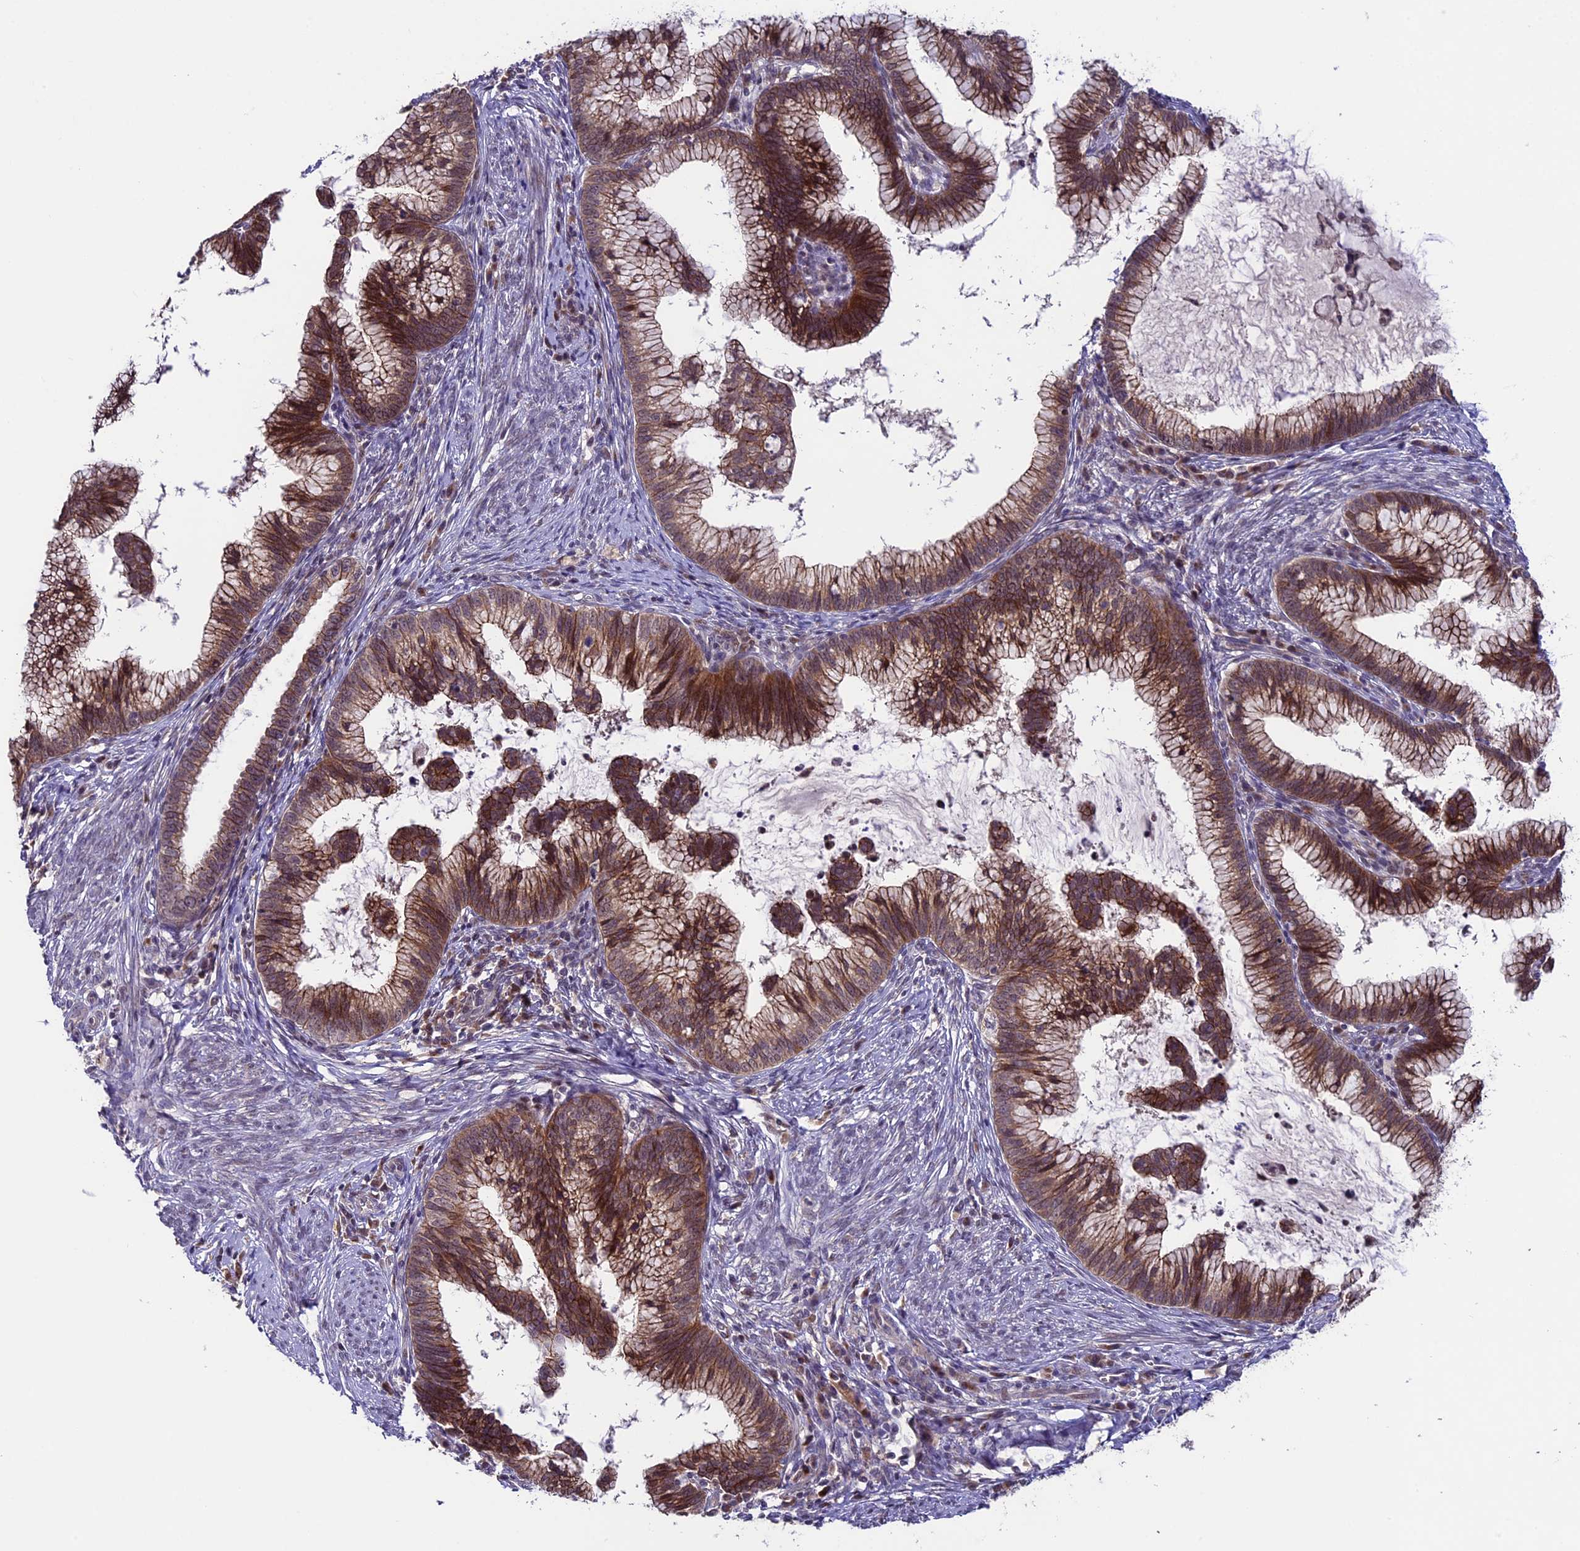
{"staining": {"intensity": "moderate", "quantity": ">75%", "location": "cytoplasmic/membranous"}, "tissue": "cervical cancer", "cell_type": "Tumor cells", "image_type": "cancer", "snomed": [{"axis": "morphology", "description": "Adenocarcinoma, NOS"}, {"axis": "topography", "description": "Cervix"}], "caption": "There is medium levels of moderate cytoplasmic/membranous staining in tumor cells of adenocarcinoma (cervical), as demonstrated by immunohistochemical staining (brown color).", "gene": "SIPA1L3", "patient": {"sex": "female", "age": 36}}